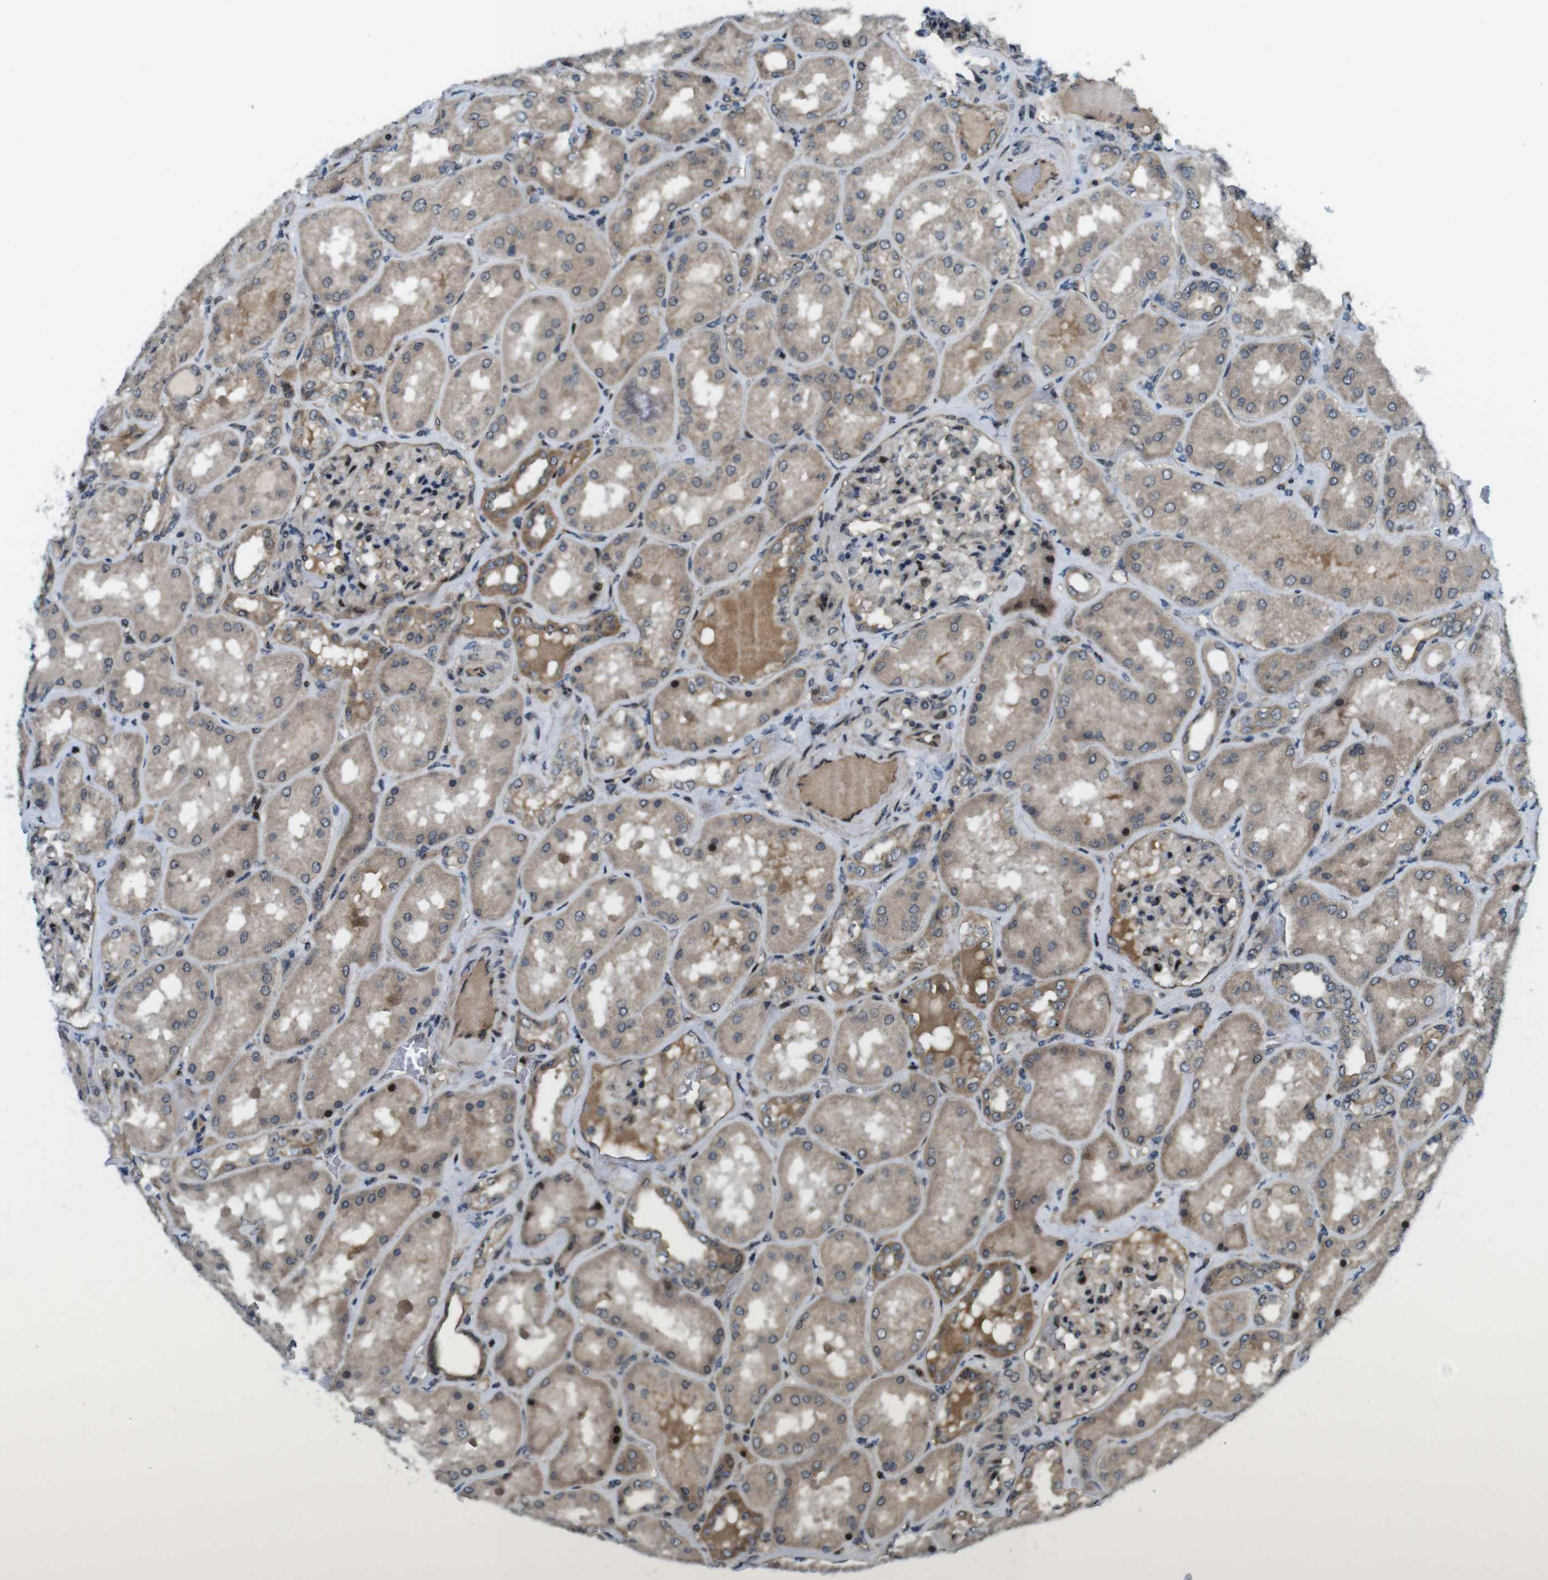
{"staining": {"intensity": "moderate", "quantity": "25%-75%", "location": "cytoplasmic/membranous,nuclear"}, "tissue": "kidney", "cell_type": "Cells in glomeruli", "image_type": "normal", "snomed": [{"axis": "morphology", "description": "Normal tissue, NOS"}, {"axis": "topography", "description": "Kidney"}], "caption": "Benign kidney was stained to show a protein in brown. There is medium levels of moderate cytoplasmic/membranous,nuclear staining in approximately 25%-75% of cells in glomeruli. Nuclei are stained in blue.", "gene": "TIAM2", "patient": {"sex": "female", "age": 56}}